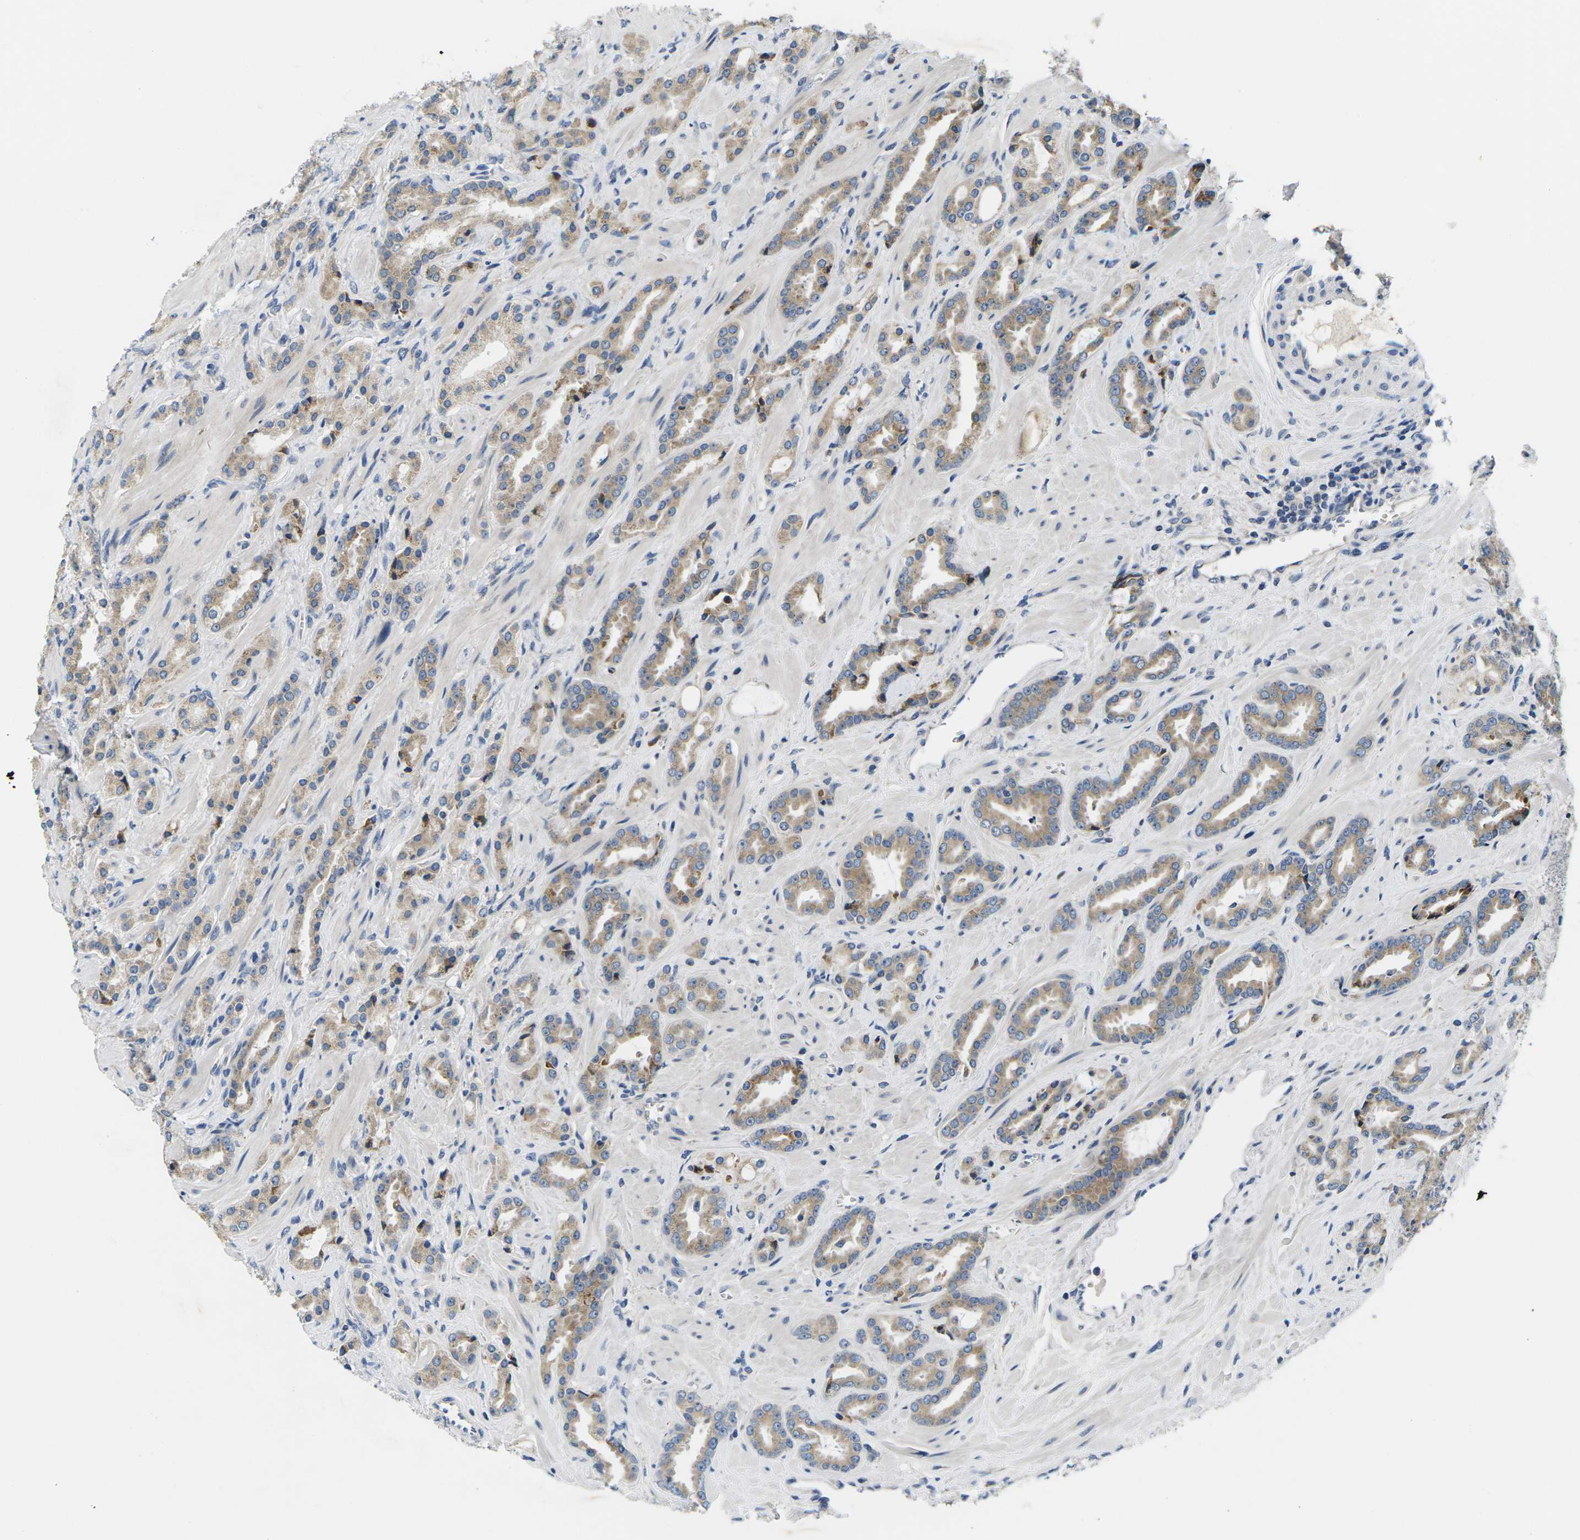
{"staining": {"intensity": "weak", "quantity": ">75%", "location": "cytoplasmic/membranous"}, "tissue": "prostate cancer", "cell_type": "Tumor cells", "image_type": "cancer", "snomed": [{"axis": "morphology", "description": "Adenocarcinoma, High grade"}, {"axis": "topography", "description": "Prostate"}], "caption": "Human prostate adenocarcinoma (high-grade) stained for a protein (brown) reveals weak cytoplasmic/membranous positive staining in approximately >75% of tumor cells.", "gene": "ERGIC3", "patient": {"sex": "male", "age": 64}}